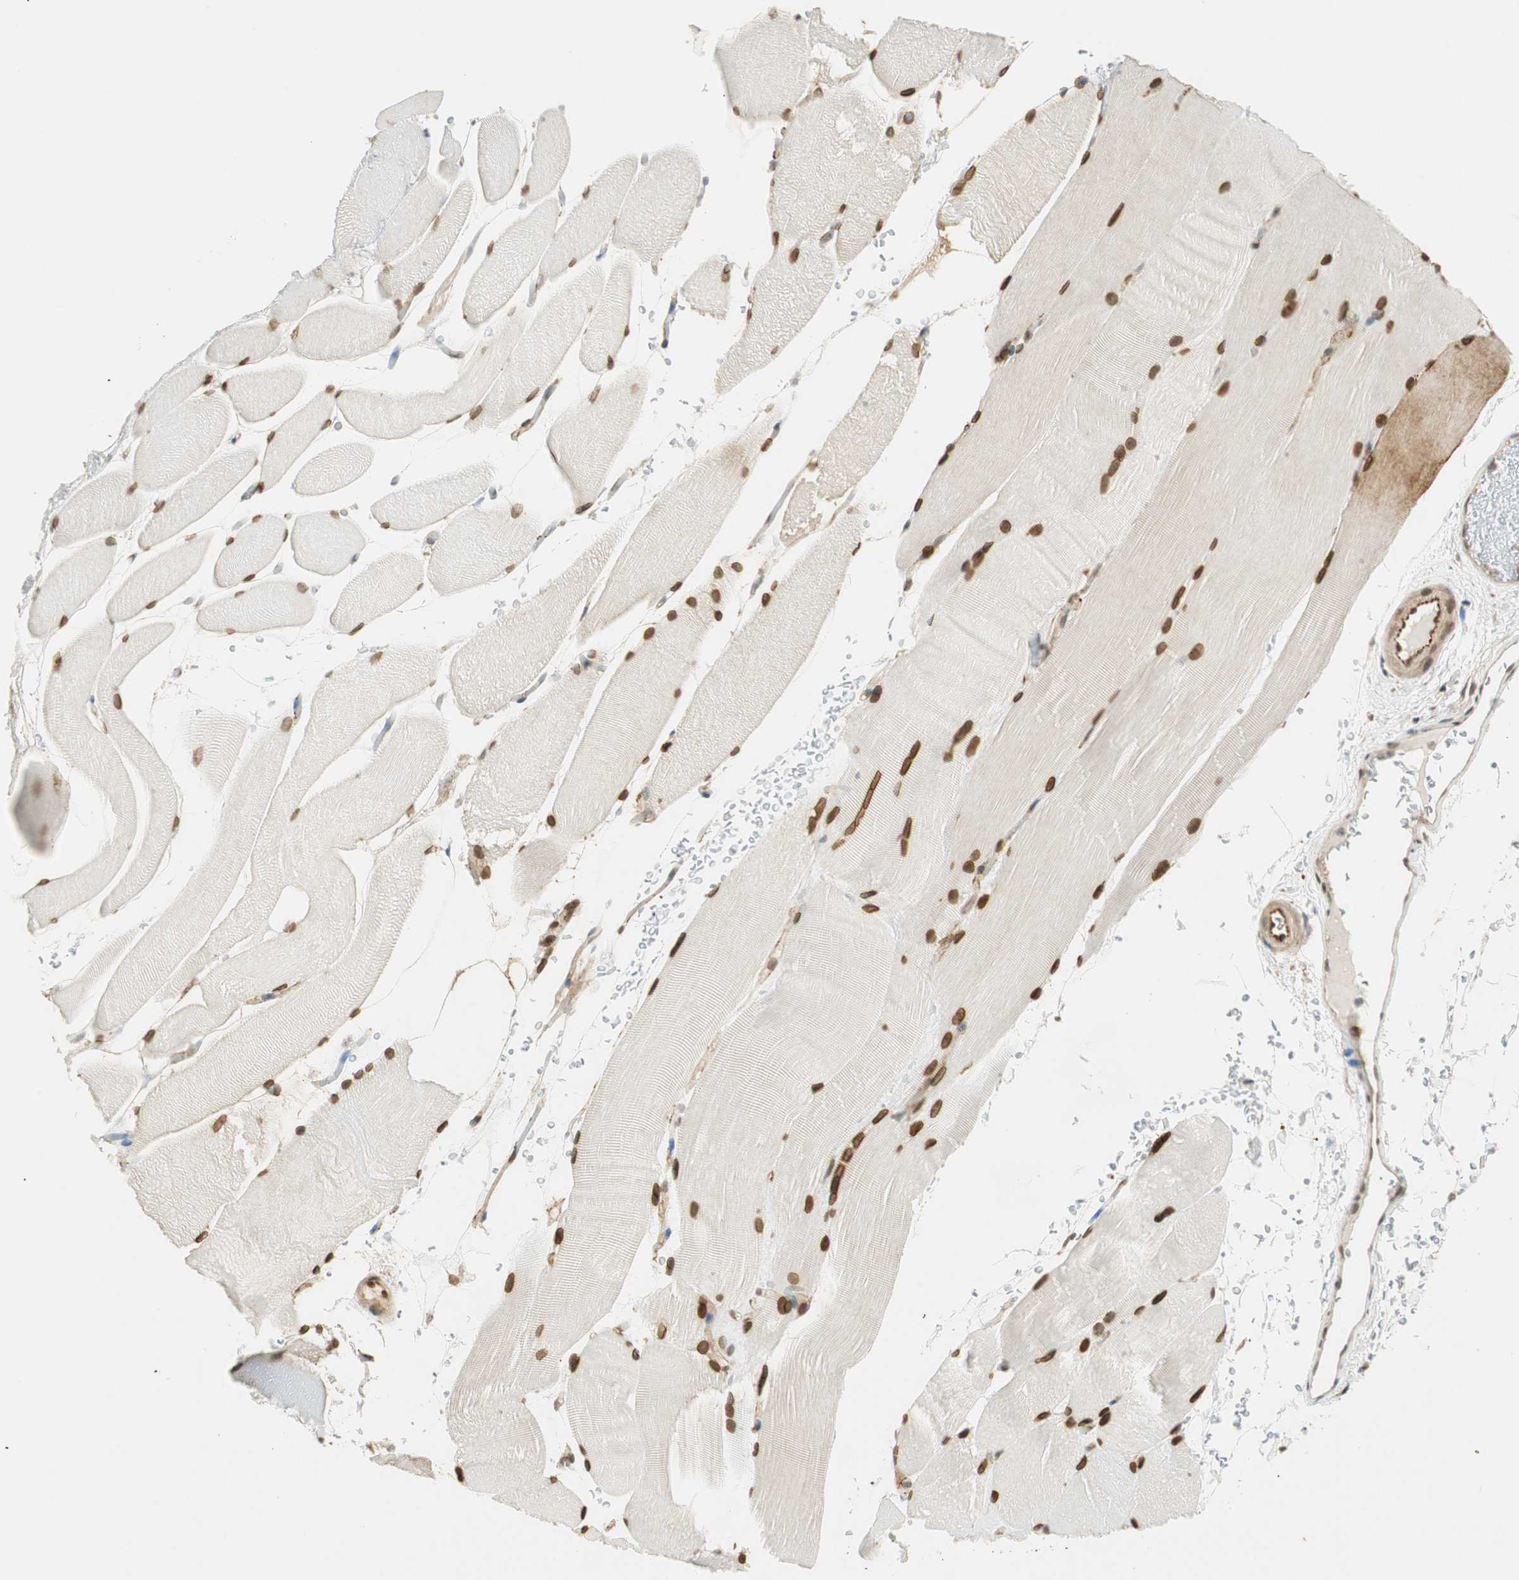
{"staining": {"intensity": "moderate", "quantity": ">75%", "location": "nuclear"}, "tissue": "skeletal muscle", "cell_type": "Myocytes", "image_type": "normal", "snomed": [{"axis": "morphology", "description": "Normal tissue, NOS"}, {"axis": "topography", "description": "Skeletal muscle"}], "caption": "A photomicrograph of skeletal muscle stained for a protein demonstrates moderate nuclear brown staining in myocytes.", "gene": "NES", "patient": {"sex": "female", "age": 37}}